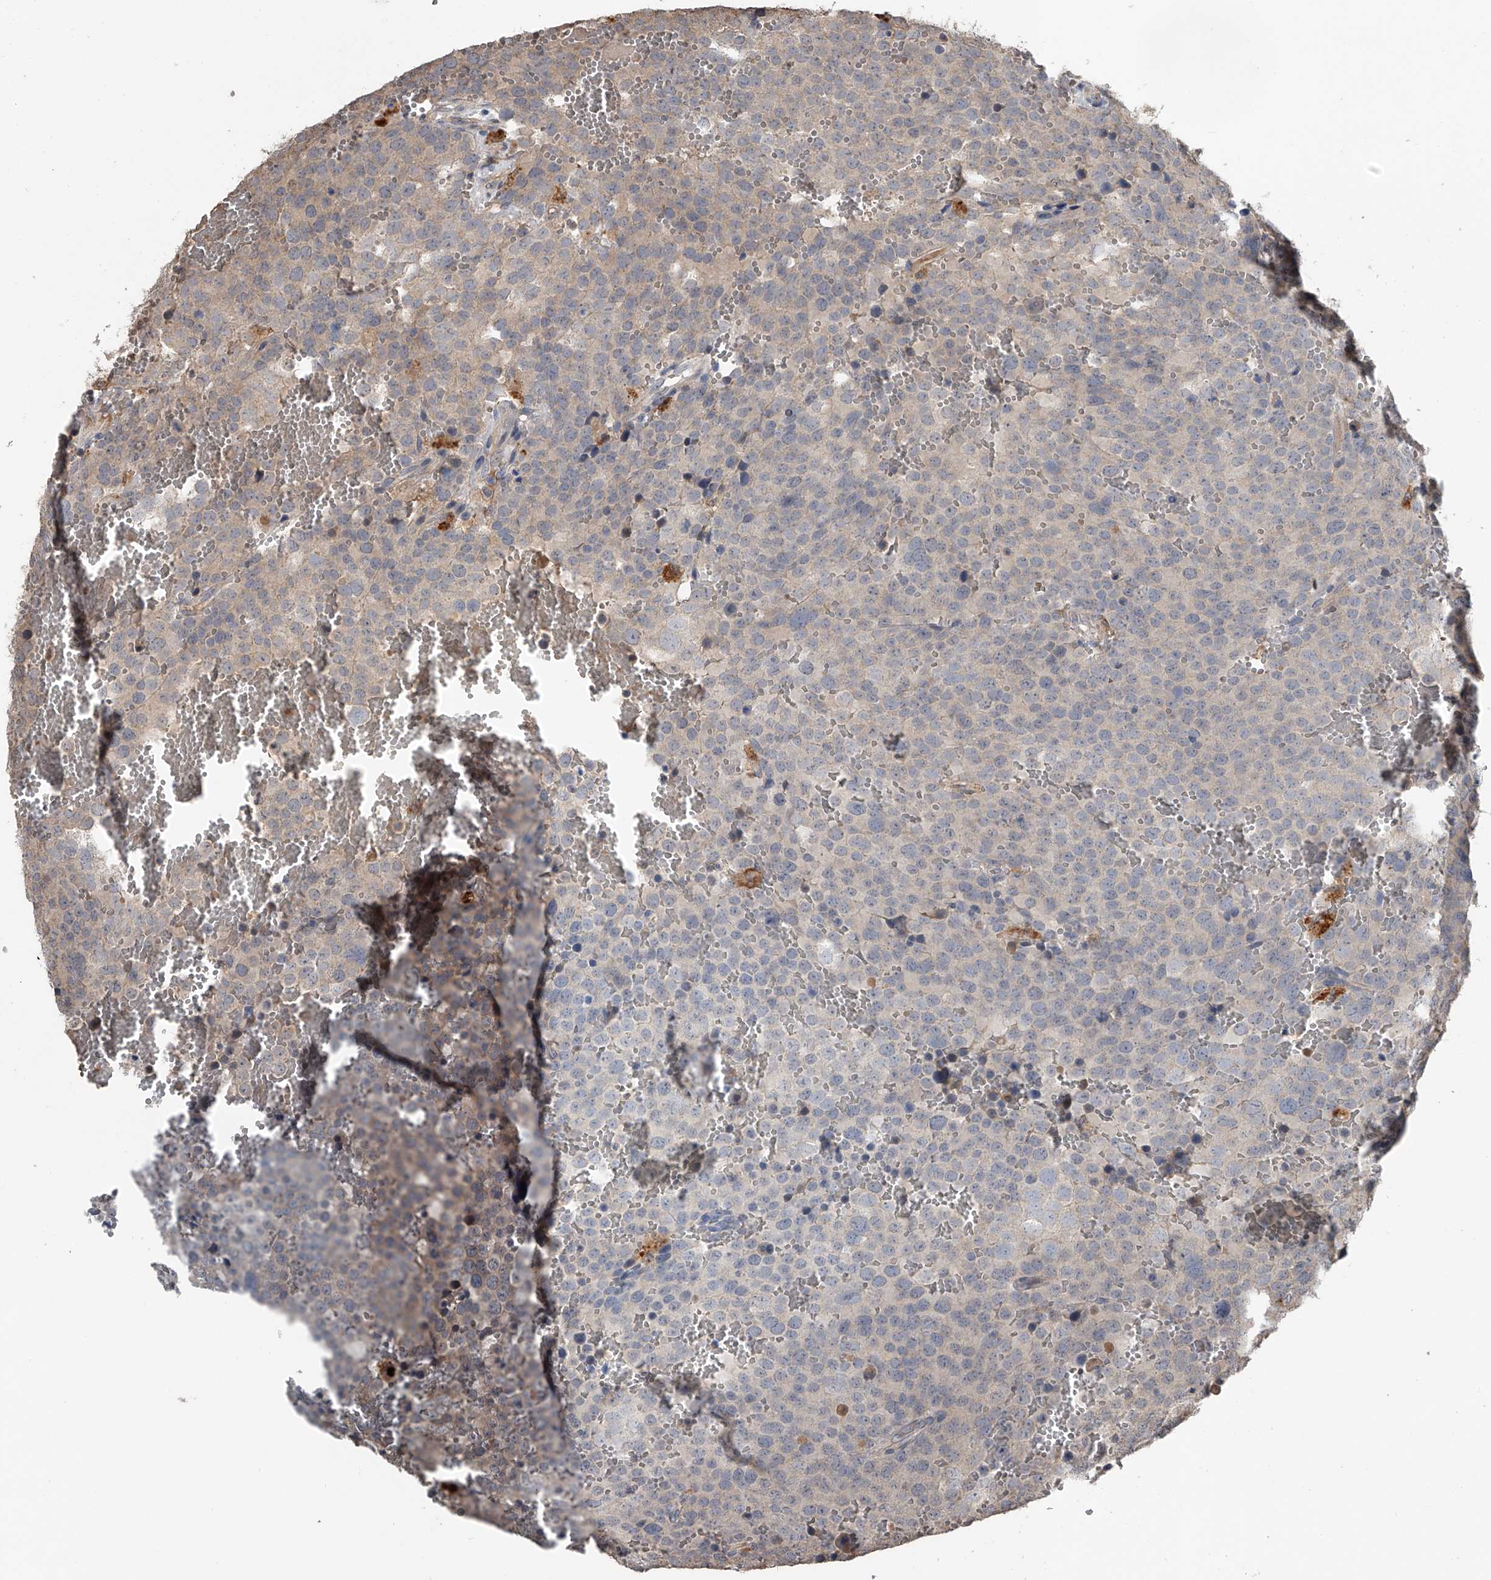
{"staining": {"intensity": "weak", "quantity": "<25%", "location": "cytoplasmic/membranous"}, "tissue": "testis cancer", "cell_type": "Tumor cells", "image_type": "cancer", "snomed": [{"axis": "morphology", "description": "Seminoma, NOS"}, {"axis": "topography", "description": "Testis"}], "caption": "The image displays no staining of tumor cells in testis cancer (seminoma).", "gene": "DOCK9", "patient": {"sex": "male", "age": 71}}